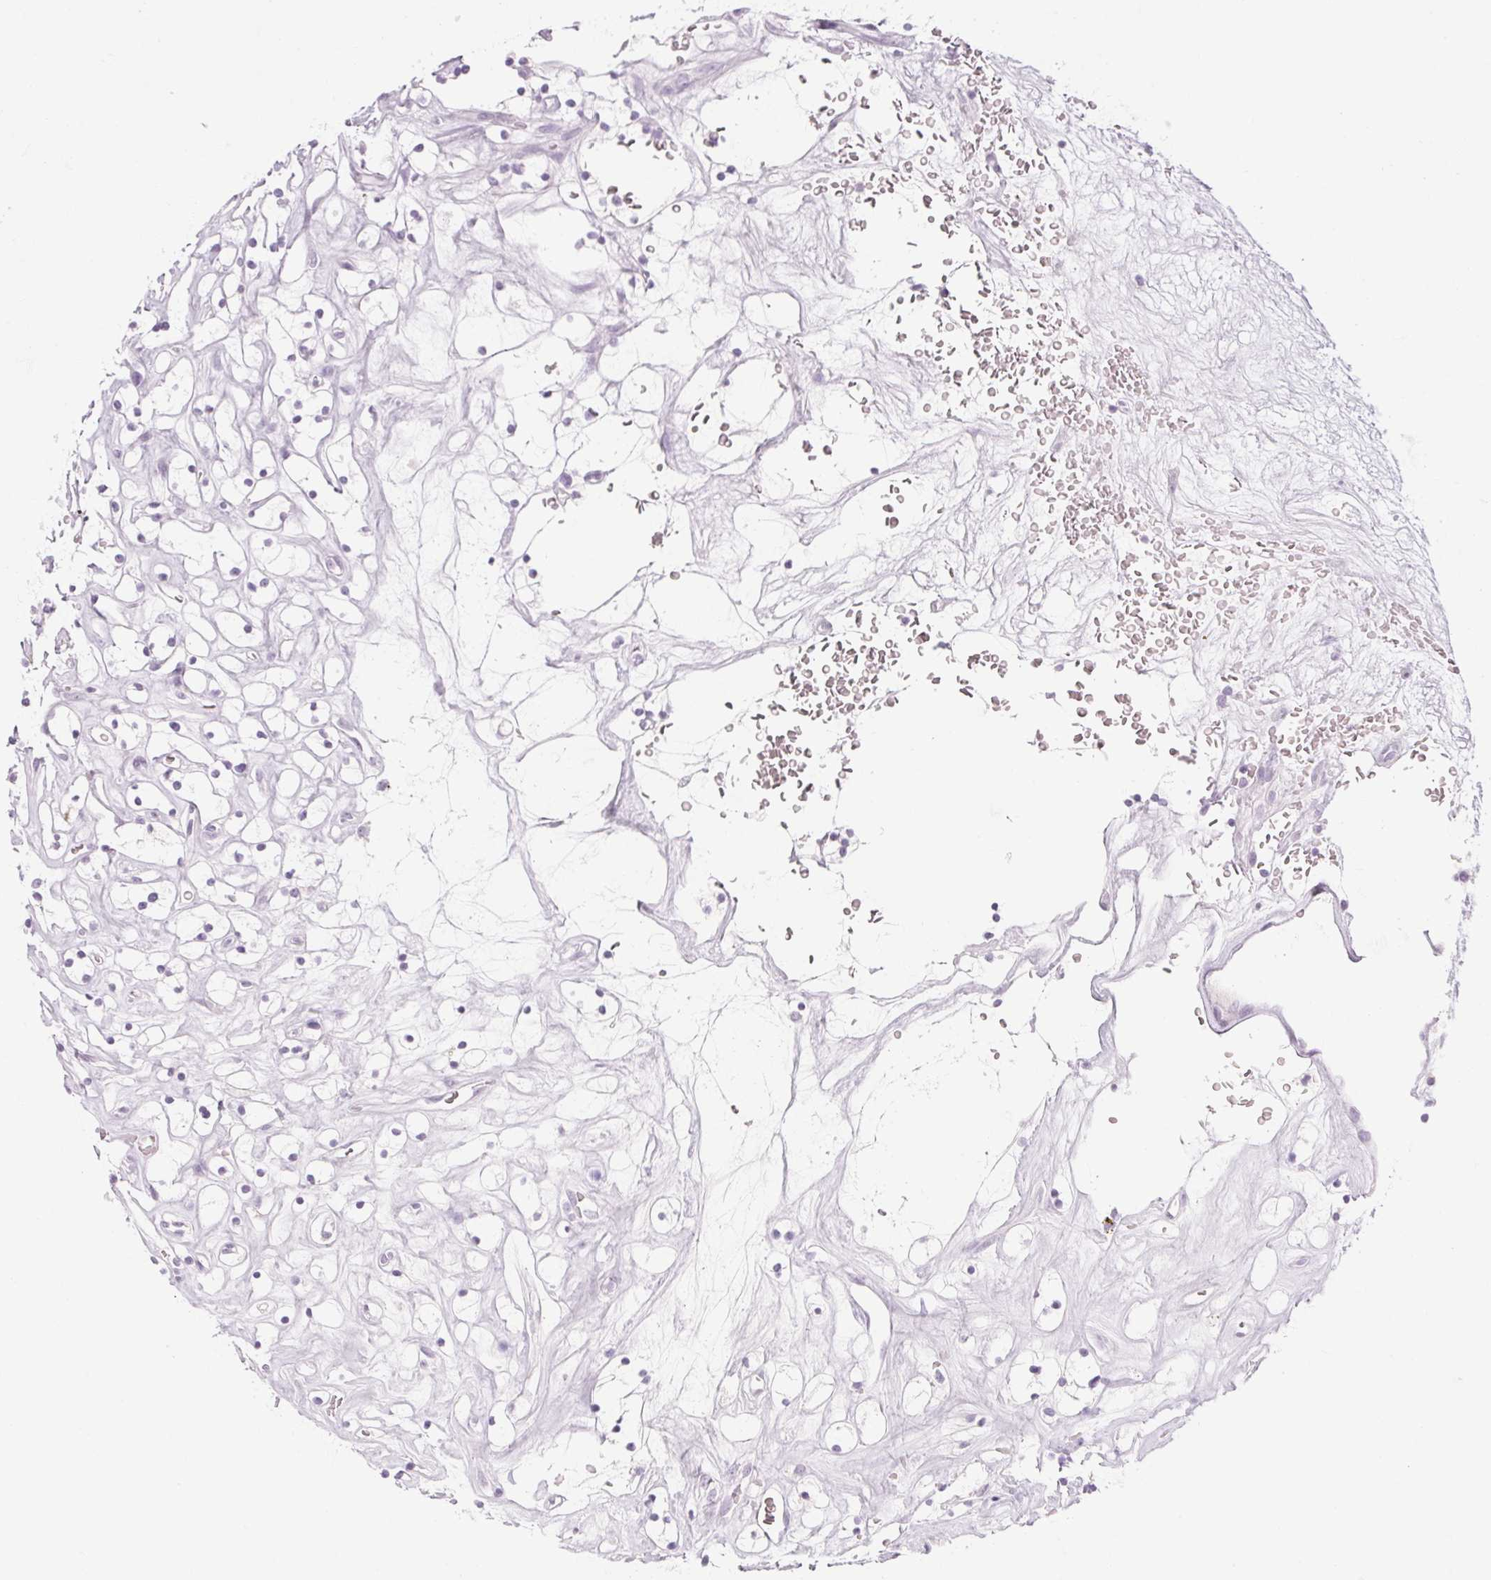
{"staining": {"intensity": "negative", "quantity": "none", "location": "none"}, "tissue": "renal cancer", "cell_type": "Tumor cells", "image_type": "cancer", "snomed": [{"axis": "morphology", "description": "Adenocarcinoma, NOS"}, {"axis": "topography", "description": "Kidney"}], "caption": "DAB (3,3'-diaminobenzidine) immunohistochemical staining of human adenocarcinoma (renal) demonstrates no significant staining in tumor cells. The staining is performed using DAB brown chromogen with nuclei counter-stained in using hematoxylin.", "gene": "RPTN", "patient": {"sex": "female", "age": 64}}